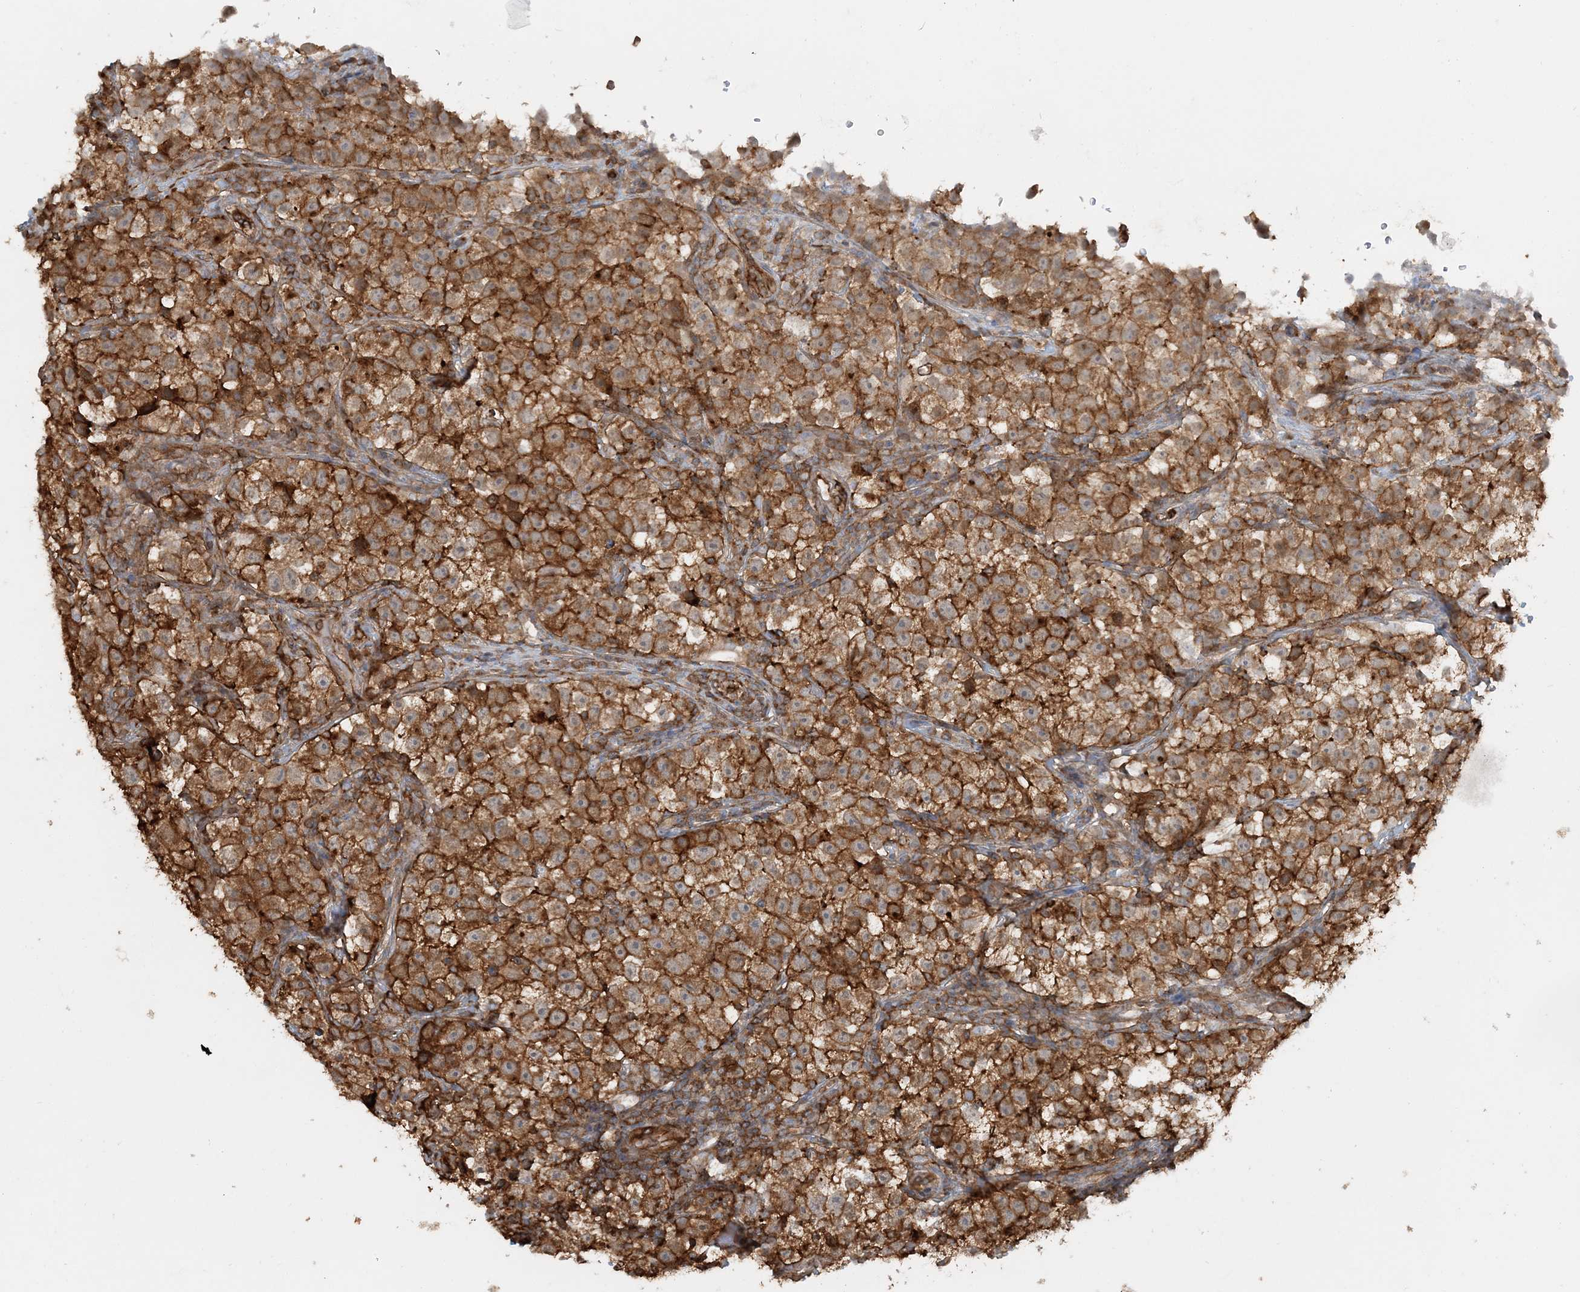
{"staining": {"intensity": "strong", "quantity": "25%-75%", "location": "cytoplasmic/membranous"}, "tissue": "testis cancer", "cell_type": "Tumor cells", "image_type": "cancer", "snomed": [{"axis": "morphology", "description": "Seminoma, NOS"}, {"axis": "topography", "description": "Testis"}], "caption": "Immunohistochemistry (DAB (3,3'-diaminobenzidine)) staining of human testis cancer (seminoma) shows strong cytoplasmic/membranous protein expression in approximately 25%-75% of tumor cells. The protein of interest is stained brown, and the nuclei are stained in blue (DAB IHC with brightfield microscopy, high magnification).", "gene": "DSTN", "patient": {"sex": "male", "age": 22}}